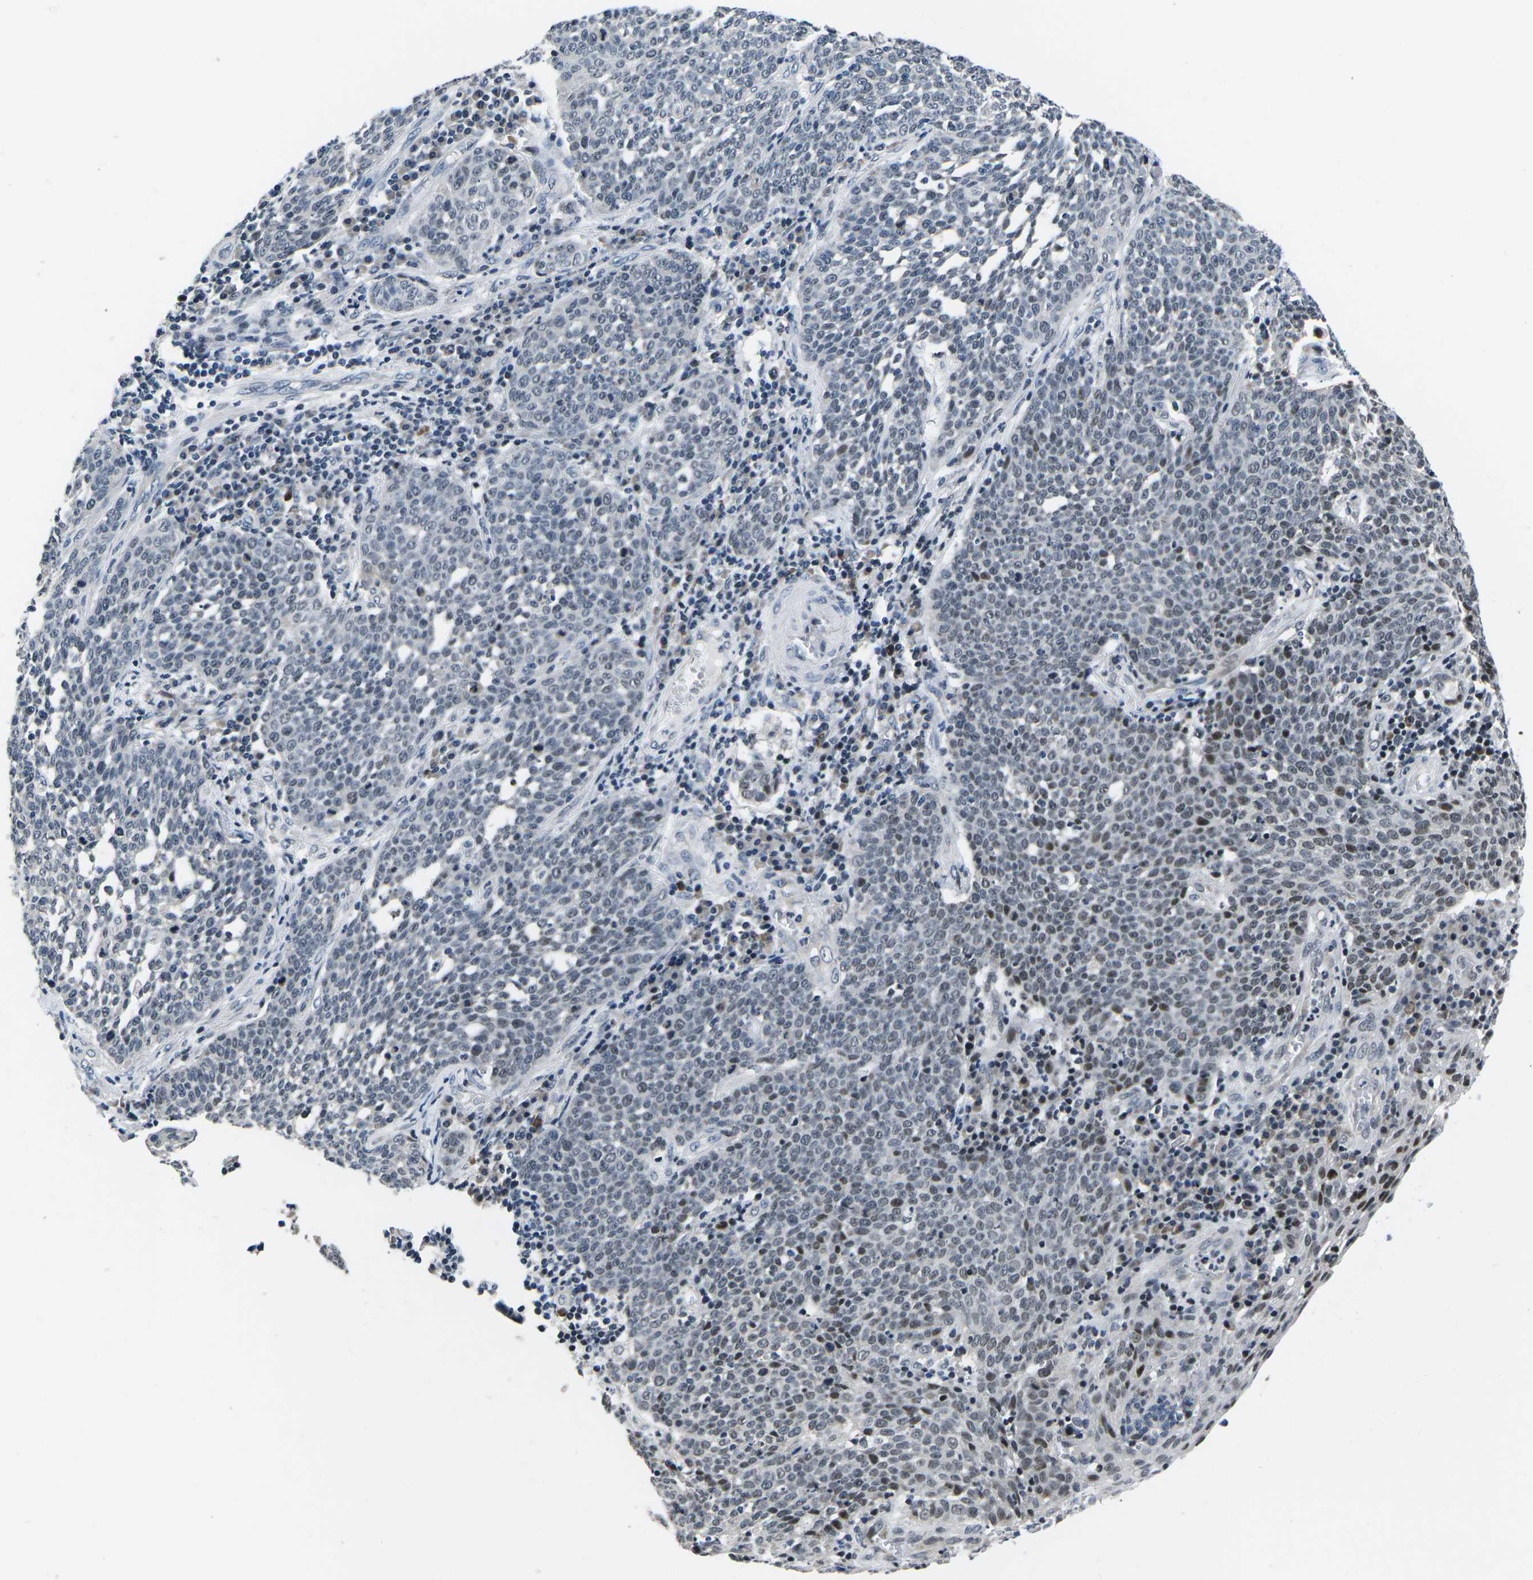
{"staining": {"intensity": "moderate", "quantity": "25%-75%", "location": "nuclear"}, "tissue": "cervical cancer", "cell_type": "Tumor cells", "image_type": "cancer", "snomed": [{"axis": "morphology", "description": "Squamous cell carcinoma, NOS"}, {"axis": "topography", "description": "Cervix"}], "caption": "Brown immunohistochemical staining in cervical cancer (squamous cell carcinoma) displays moderate nuclear positivity in approximately 25%-75% of tumor cells.", "gene": "CDC73", "patient": {"sex": "female", "age": 34}}